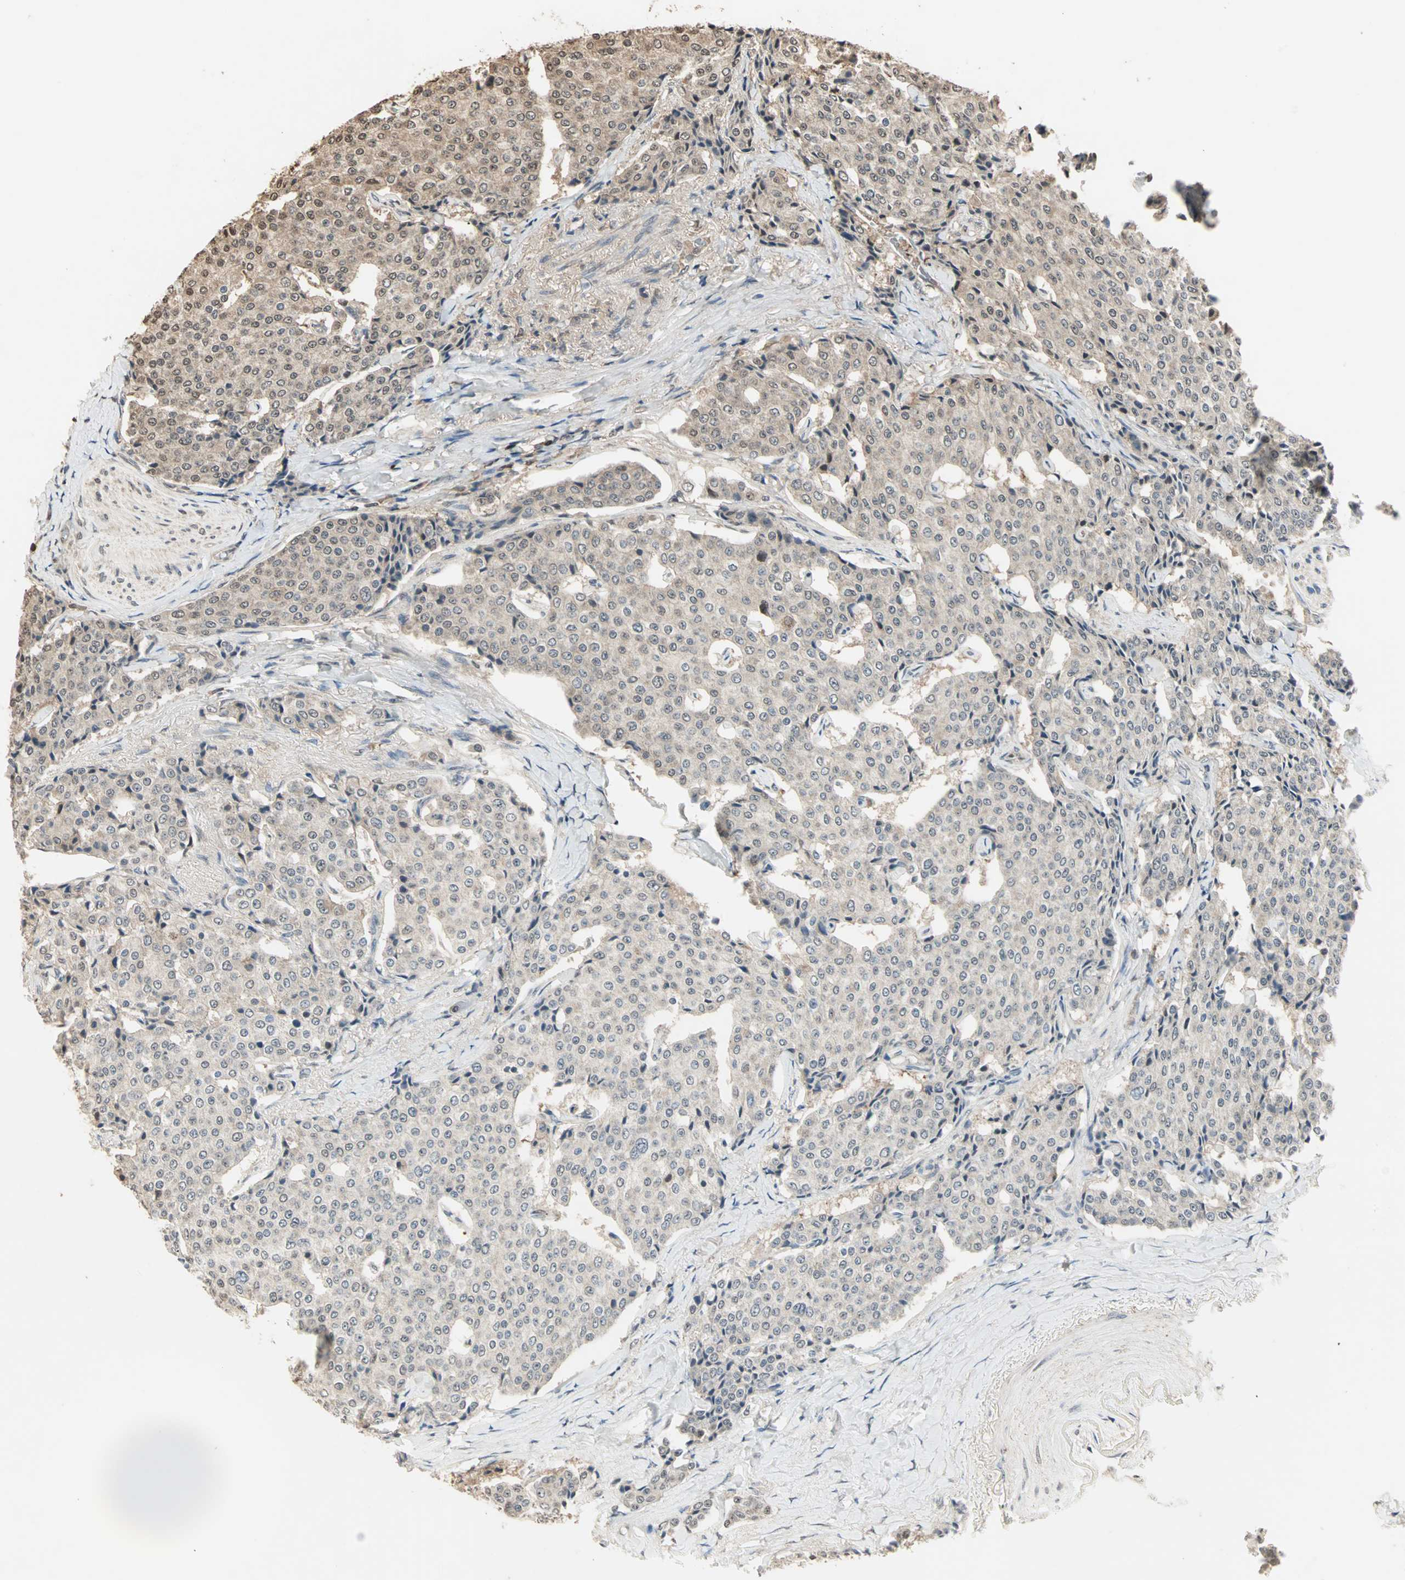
{"staining": {"intensity": "weak", "quantity": ">75%", "location": "cytoplasmic/membranous"}, "tissue": "carcinoid", "cell_type": "Tumor cells", "image_type": "cancer", "snomed": [{"axis": "morphology", "description": "Carcinoid, malignant, NOS"}, {"axis": "topography", "description": "Colon"}], "caption": "Approximately >75% of tumor cells in human carcinoid (malignant) demonstrate weak cytoplasmic/membranous protein staining as visualized by brown immunohistochemical staining.", "gene": "DRG2", "patient": {"sex": "female", "age": 61}}